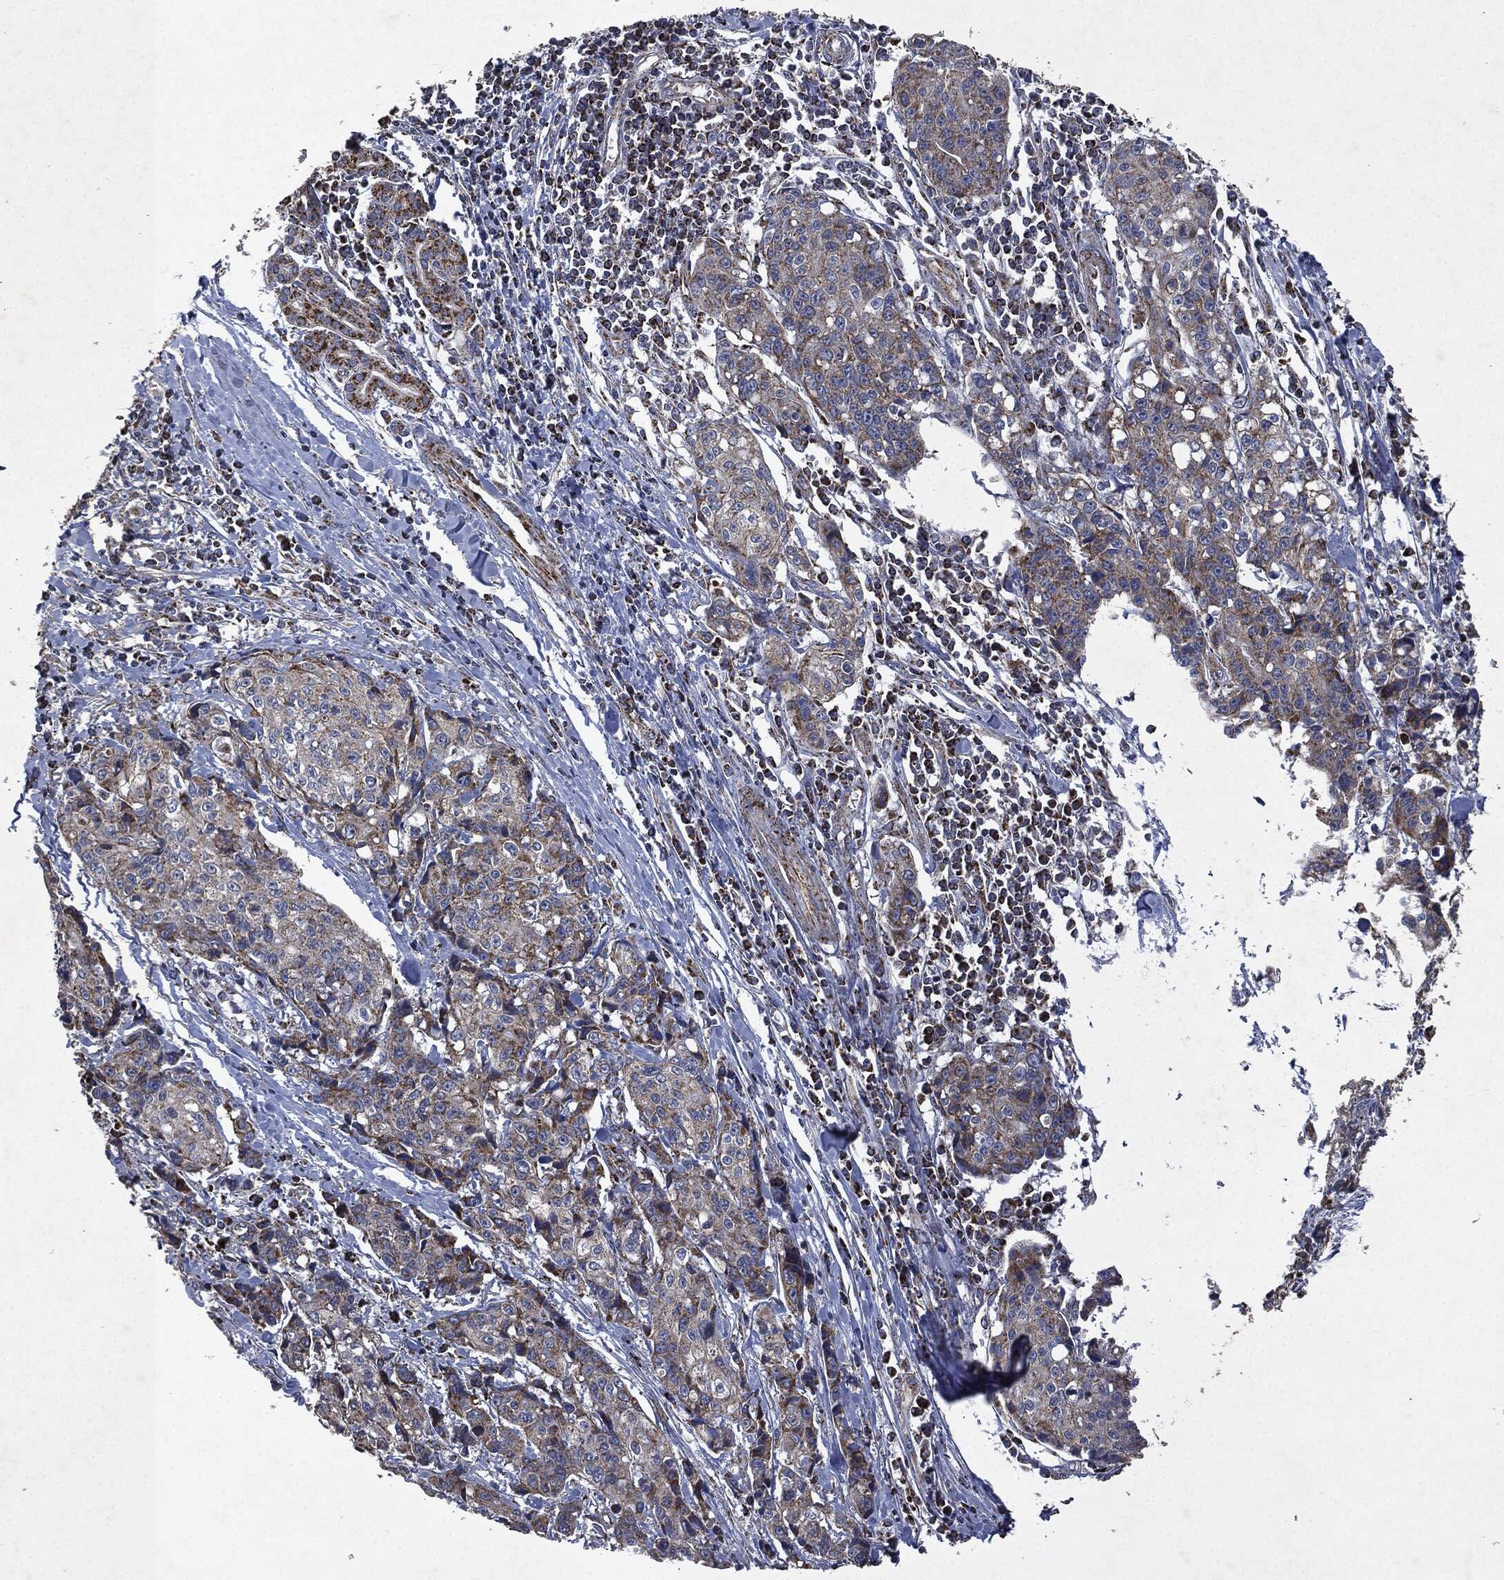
{"staining": {"intensity": "moderate", "quantity": "25%-75%", "location": "cytoplasmic/membranous"}, "tissue": "pancreatic cancer", "cell_type": "Tumor cells", "image_type": "cancer", "snomed": [{"axis": "morphology", "description": "Adenocarcinoma, NOS"}, {"axis": "topography", "description": "Pancreas"}], "caption": "DAB immunohistochemical staining of human pancreatic cancer demonstrates moderate cytoplasmic/membranous protein positivity in about 25%-75% of tumor cells.", "gene": "RYK", "patient": {"sex": "male", "age": 64}}